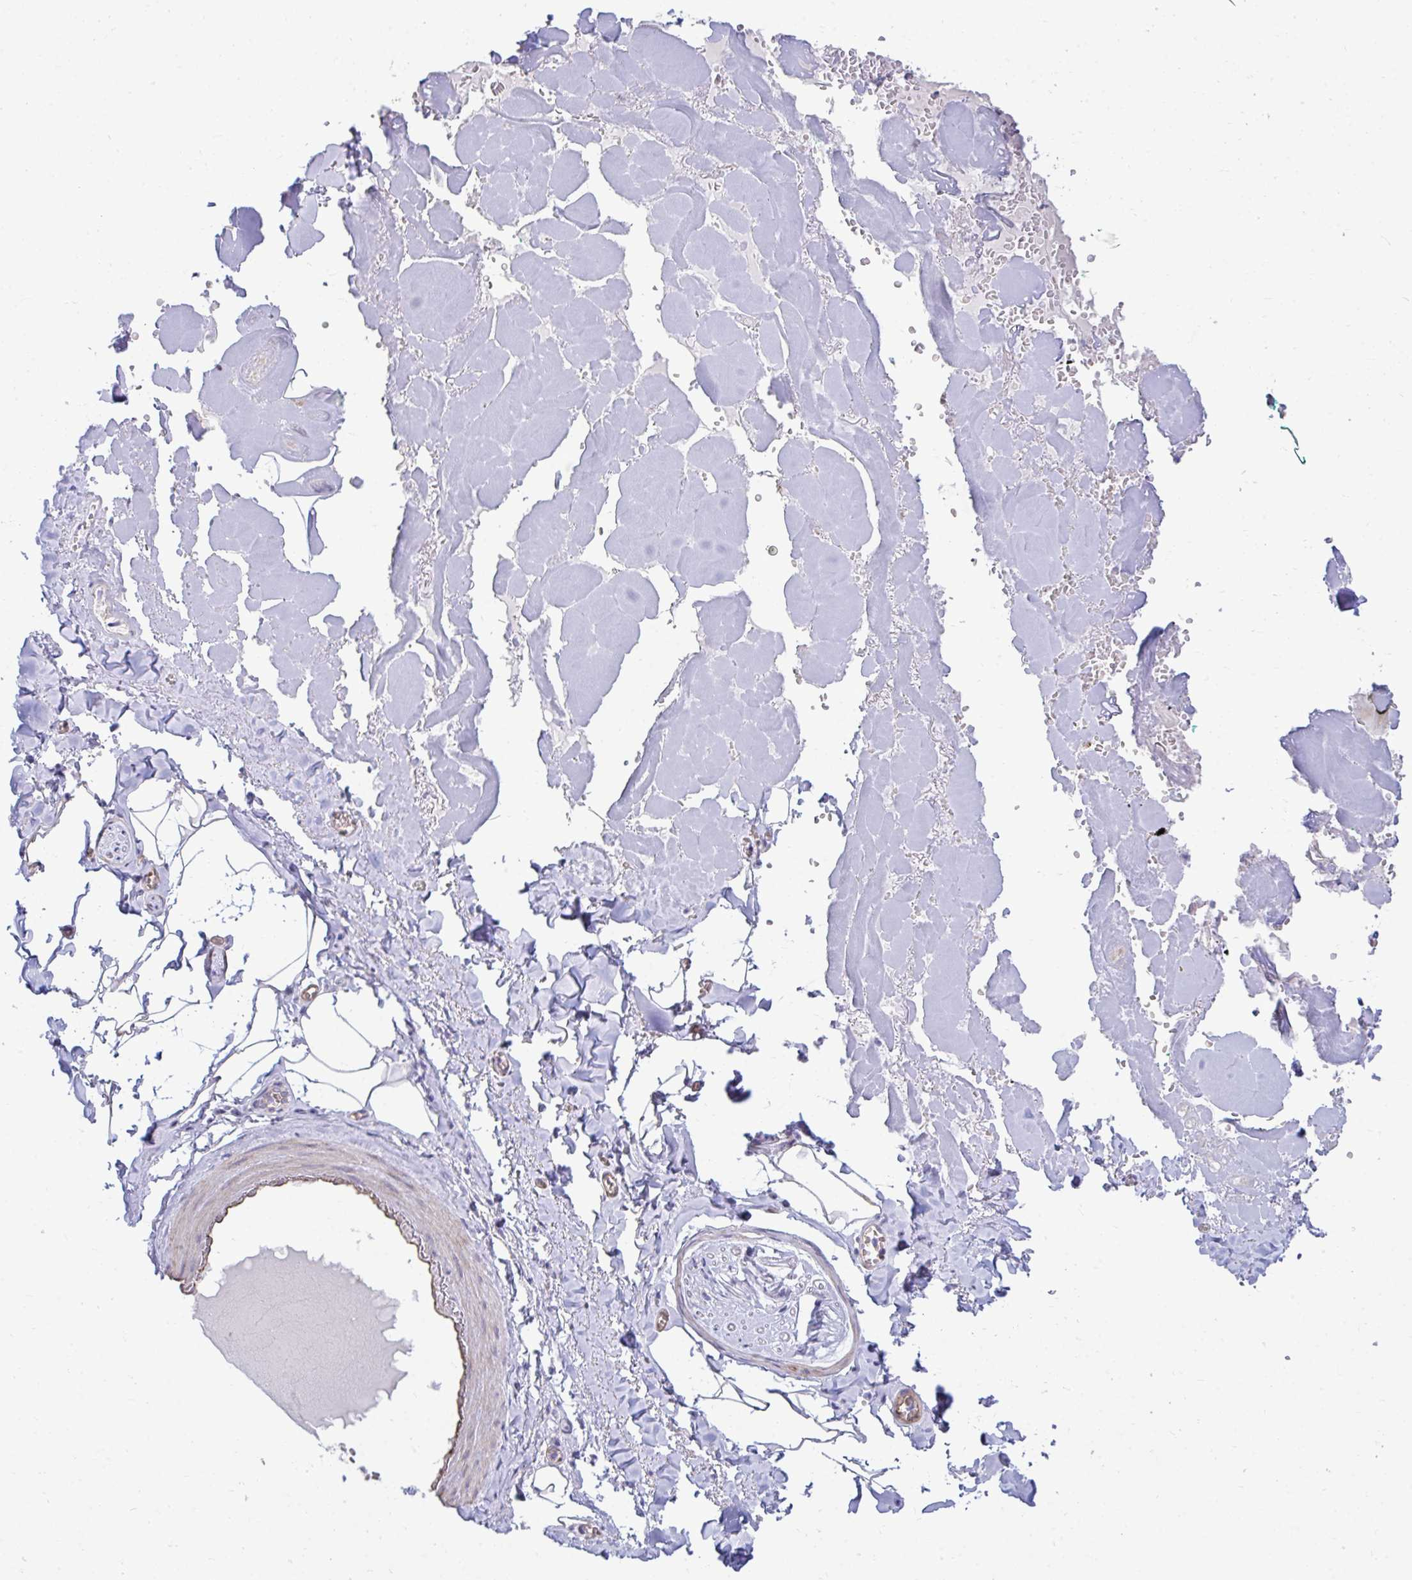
{"staining": {"intensity": "negative", "quantity": "none", "location": "none"}, "tissue": "adipose tissue", "cell_type": "Adipocytes", "image_type": "normal", "snomed": [{"axis": "morphology", "description": "Normal tissue, NOS"}, {"axis": "topography", "description": "Vulva"}, {"axis": "topography", "description": "Peripheral nerve tissue"}], "caption": "DAB immunohistochemical staining of normal adipose tissue shows no significant expression in adipocytes.", "gene": "UBL3", "patient": {"sex": "female", "age": 66}}